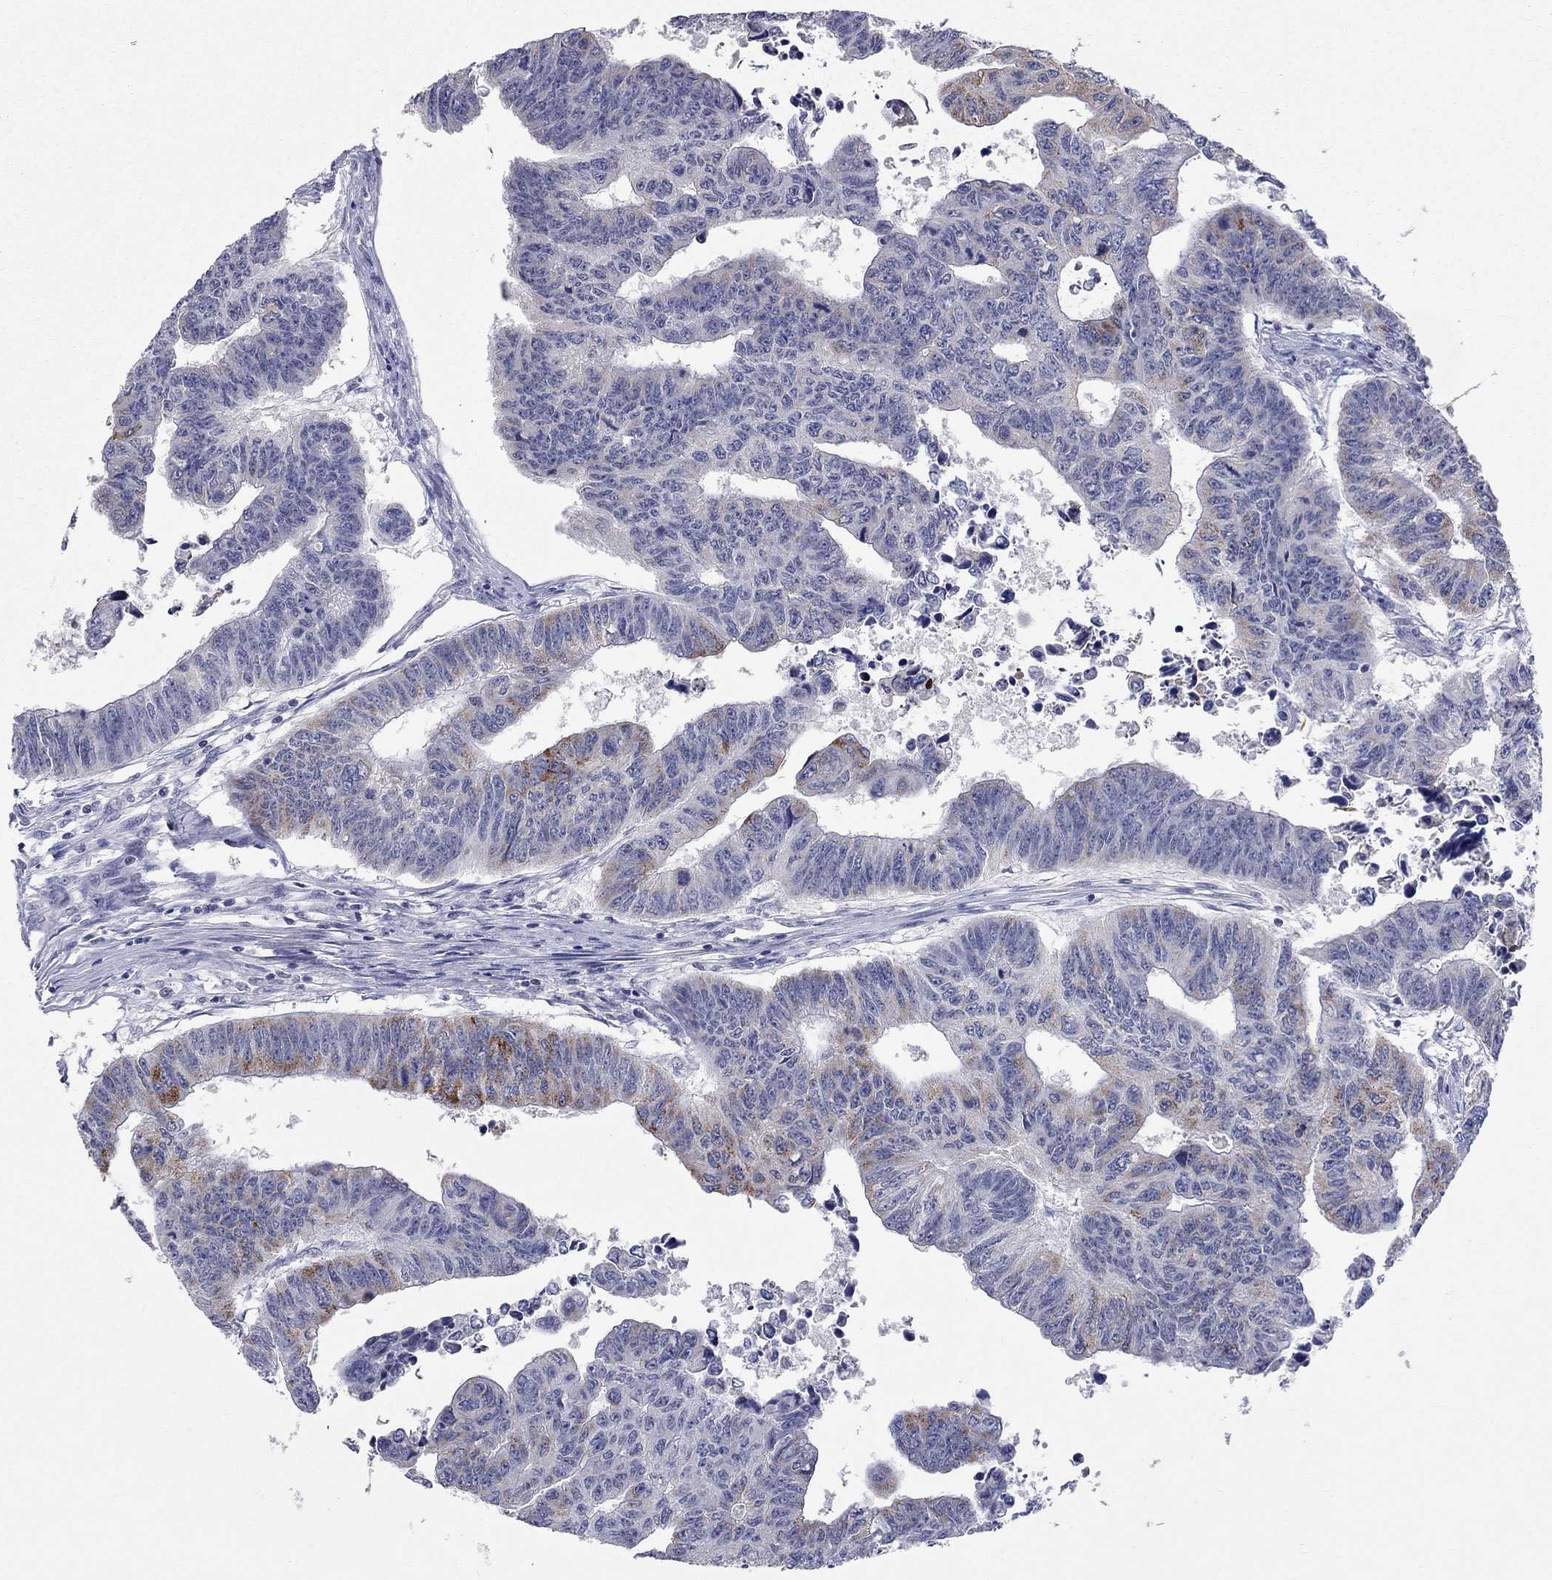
{"staining": {"intensity": "moderate", "quantity": "<25%", "location": "cytoplasmic/membranous"}, "tissue": "colorectal cancer", "cell_type": "Tumor cells", "image_type": "cancer", "snomed": [{"axis": "morphology", "description": "Adenocarcinoma, NOS"}, {"axis": "topography", "description": "Rectum"}], "caption": "This is a histology image of immunohistochemistry staining of colorectal cancer (adenocarcinoma), which shows moderate staining in the cytoplasmic/membranous of tumor cells.", "gene": "TMEM143", "patient": {"sex": "female", "age": 85}}